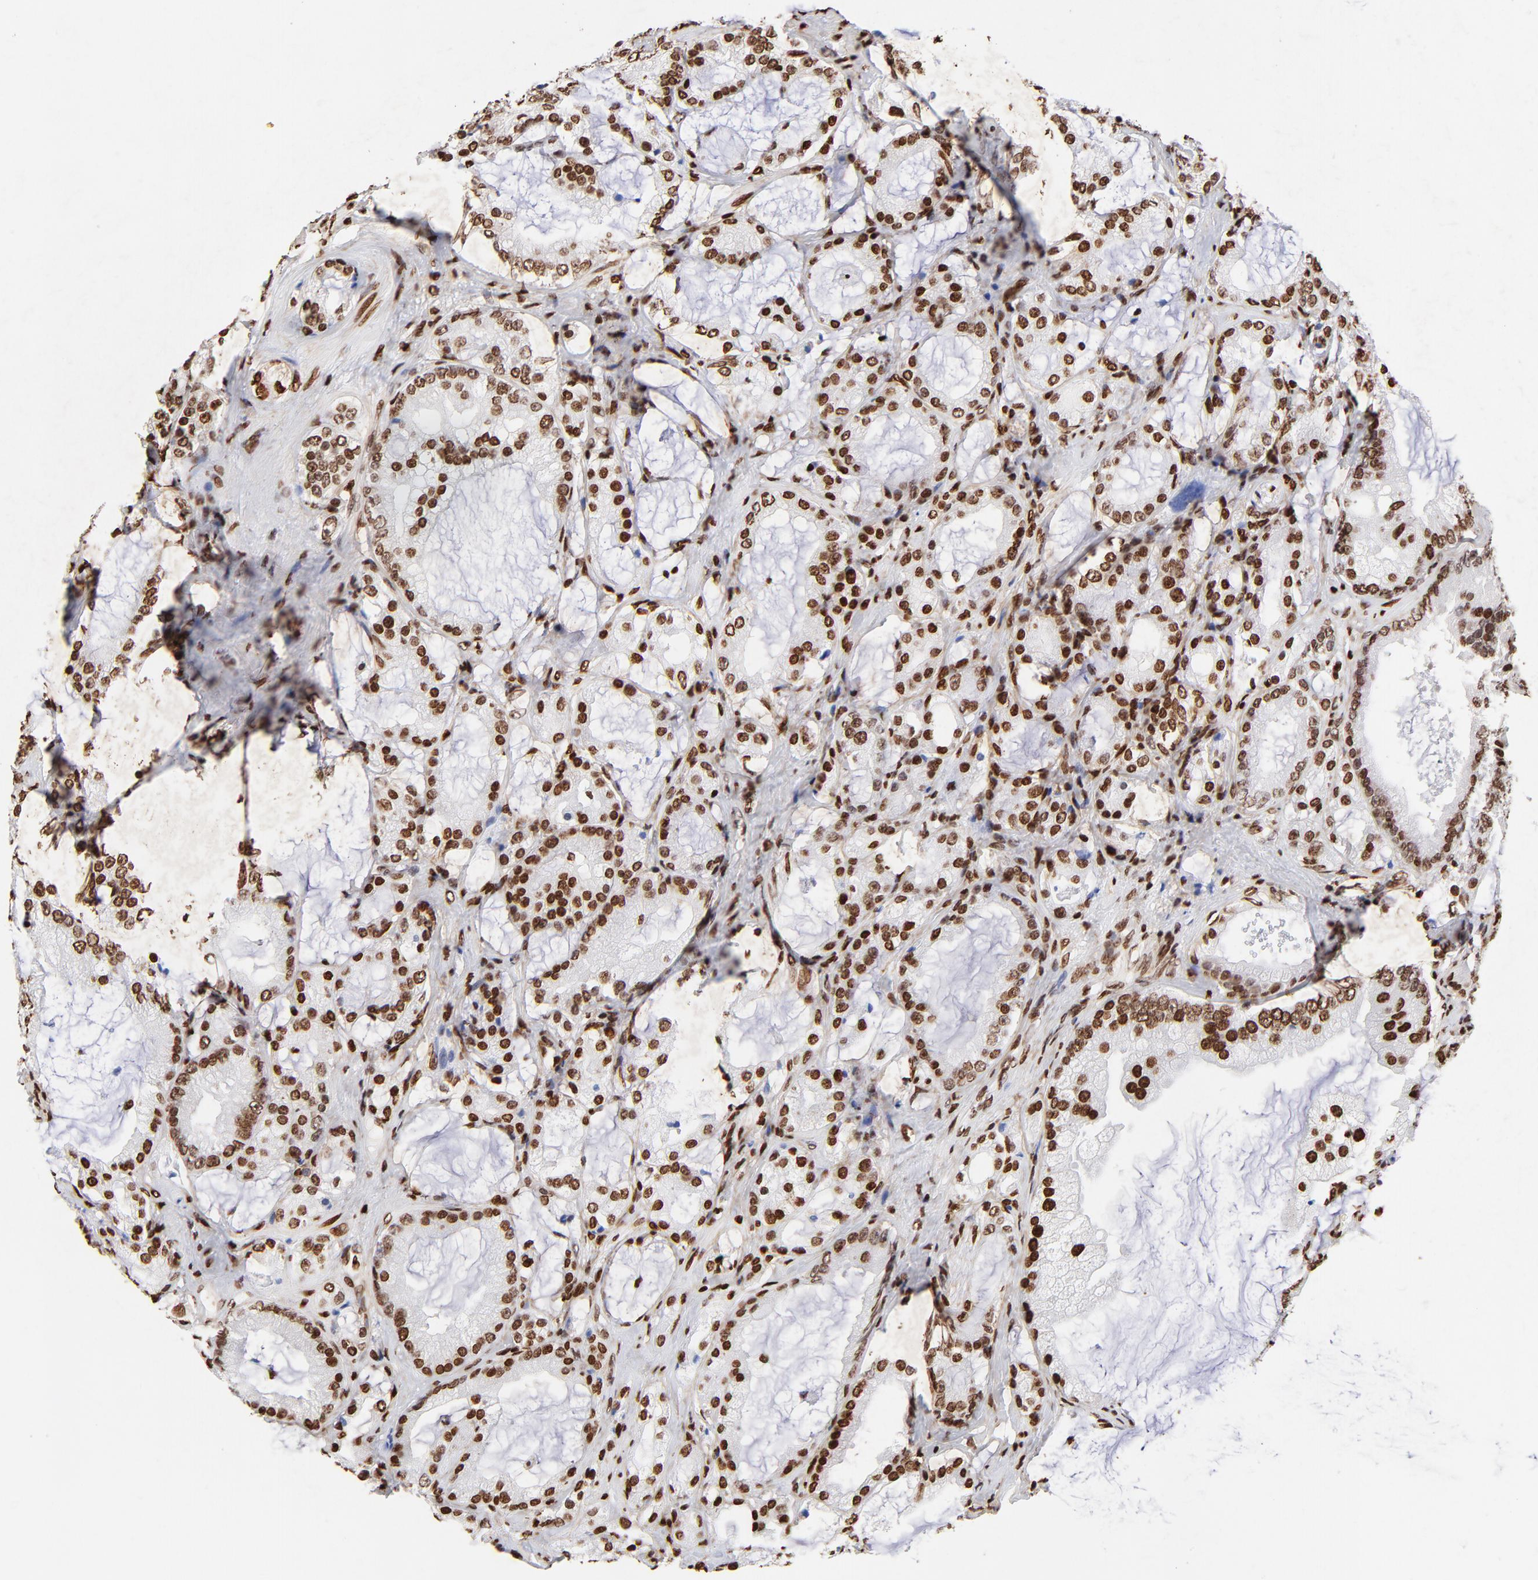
{"staining": {"intensity": "strong", "quantity": ">75%", "location": "nuclear"}, "tissue": "prostate cancer", "cell_type": "Tumor cells", "image_type": "cancer", "snomed": [{"axis": "morphology", "description": "Adenocarcinoma, Medium grade"}, {"axis": "topography", "description": "Prostate"}], "caption": "Immunohistochemical staining of human prostate cancer shows high levels of strong nuclear positivity in approximately >75% of tumor cells. The staining was performed using DAB (3,3'-diaminobenzidine), with brown indicating positive protein expression. Nuclei are stained blue with hematoxylin.", "gene": "FBH1", "patient": {"sex": "male", "age": 70}}